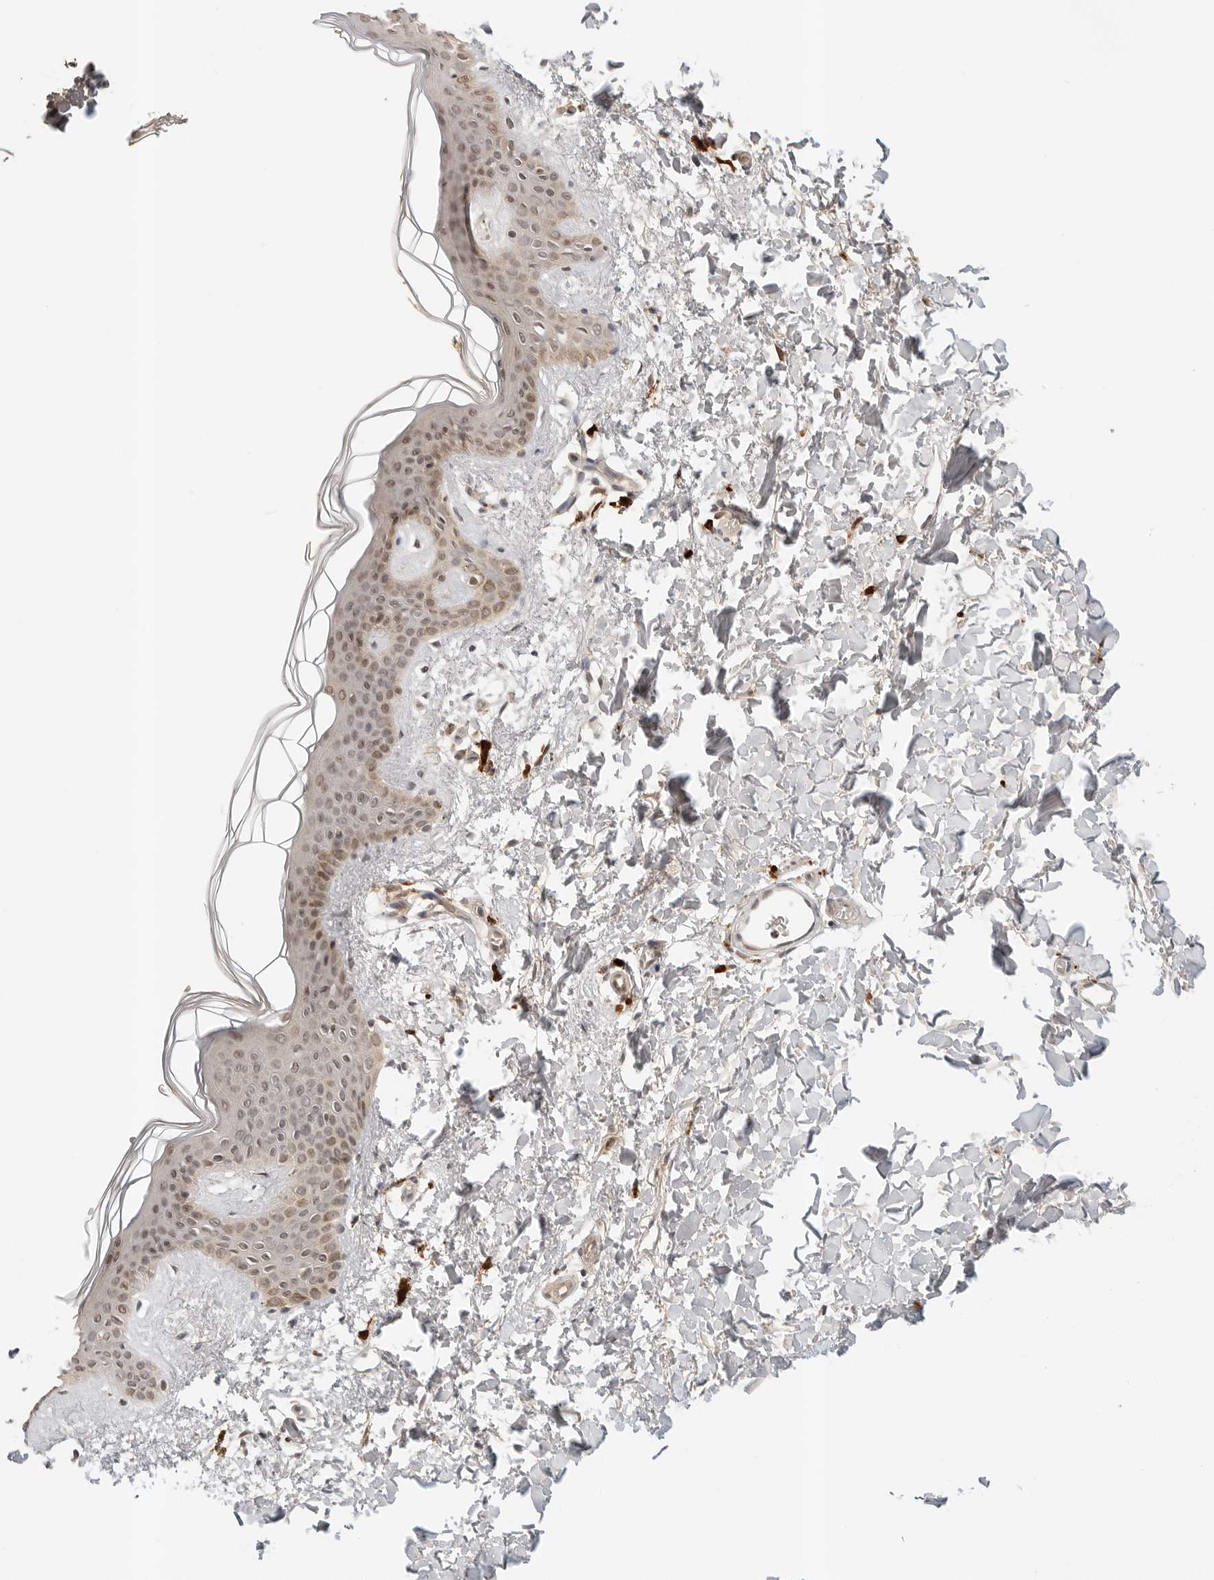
{"staining": {"intensity": "weak", "quantity": ">75%", "location": "cytoplasmic/membranous"}, "tissue": "skin", "cell_type": "Fibroblasts", "image_type": "normal", "snomed": [{"axis": "morphology", "description": "Normal tissue, NOS"}, {"axis": "topography", "description": "Skin"}], "caption": "Fibroblasts demonstrate low levels of weak cytoplasmic/membranous positivity in approximately >75% of cells in normal skin.", "gene": "IL24", "patient": {"sex": "female", "age": 46}}